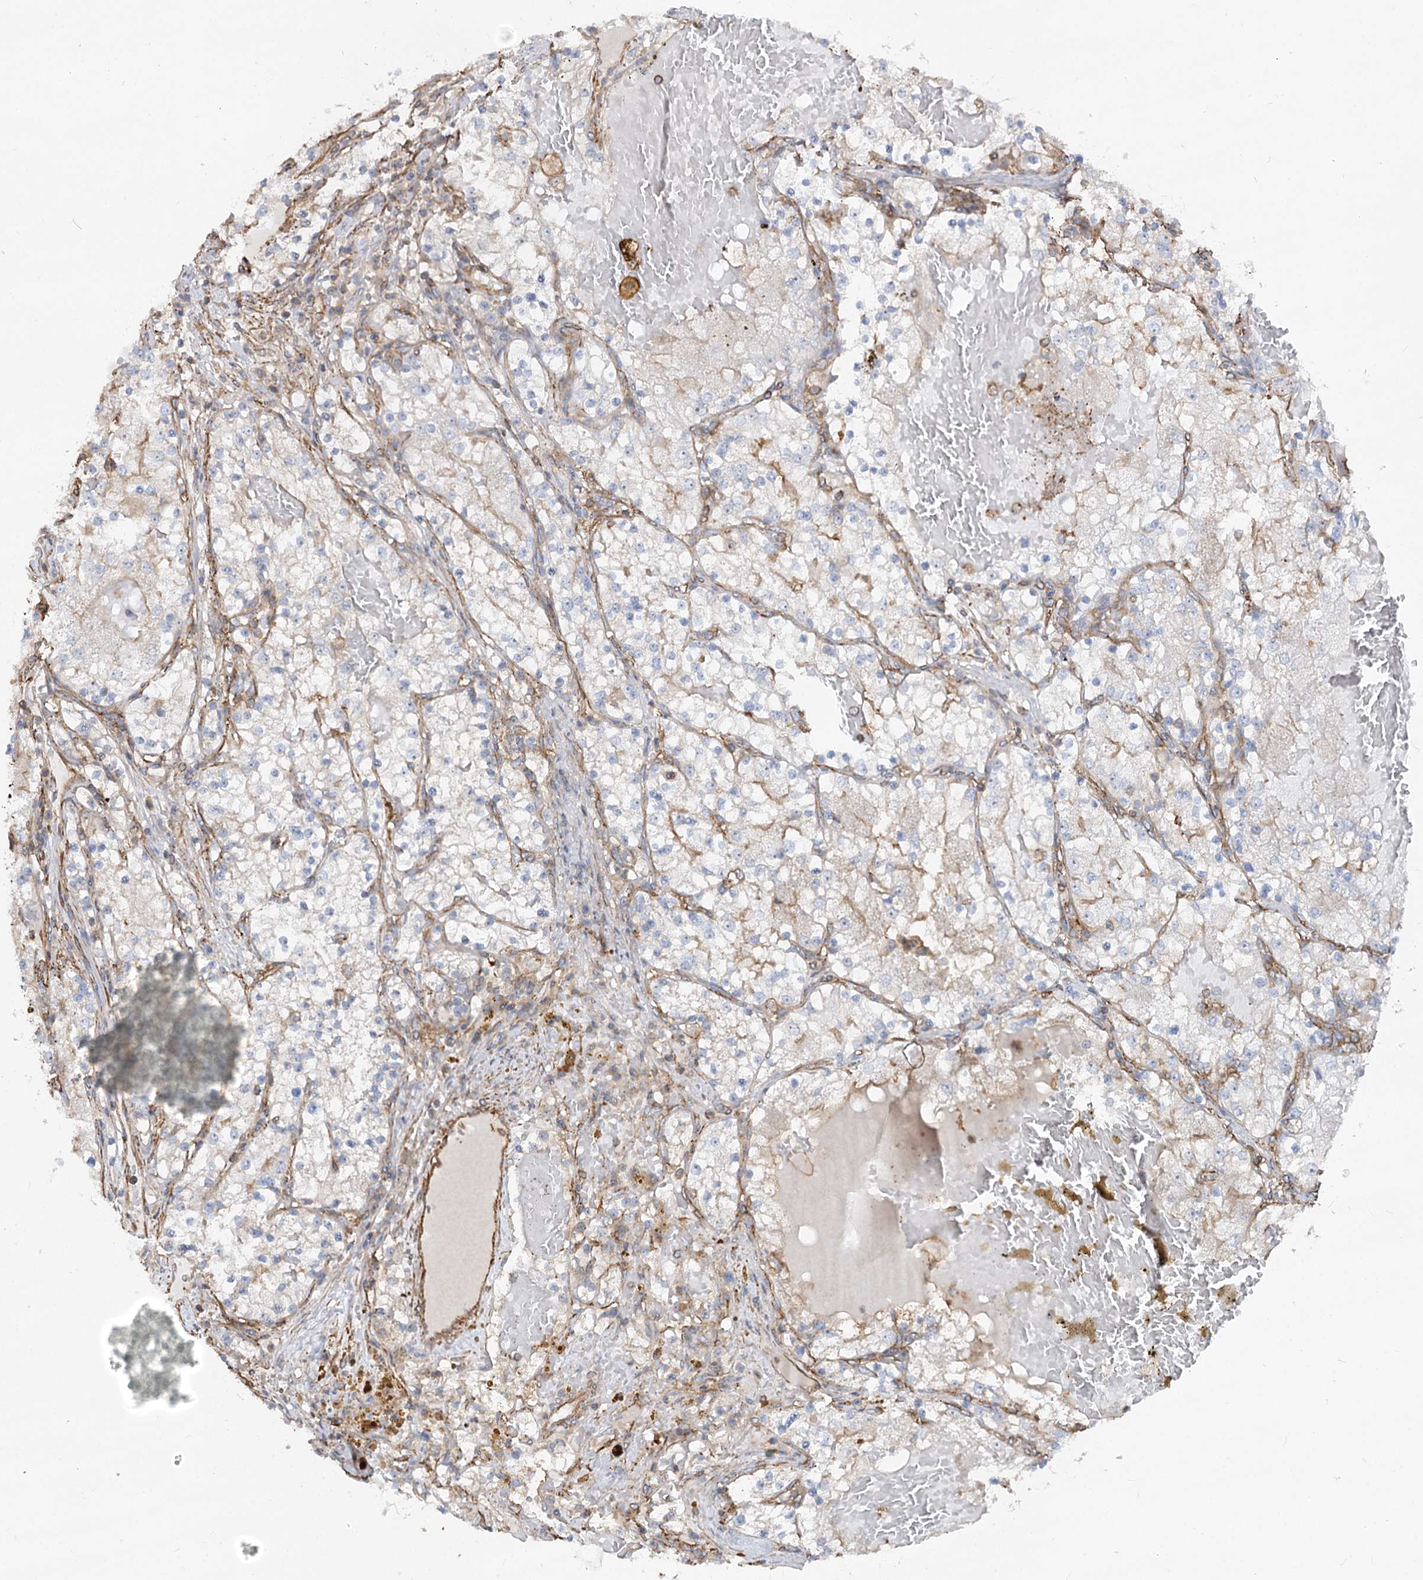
{"staining": {"intensity": "negative", "quantity": "none", "location": "none"}, "tissue": "renal cancer", "cell_type": "Tumor cells", "image_type": "cancer", "snomed": [{"axis": "morphology", "description": "Normal tissue, NOS"}, {"axis": "morphology", "description": "Adenocarcinoma, NOS"}, {"axis": "topography", "description": "Kidney"}], "caption": "DAB (3,3'-diaminobenzidine) immunohistochemical staining of adenocarcinoma (renal) displays no significant staining in tumor cells.", "gene": "WDR36", "patient": {"sex": "male", "age": 68}}